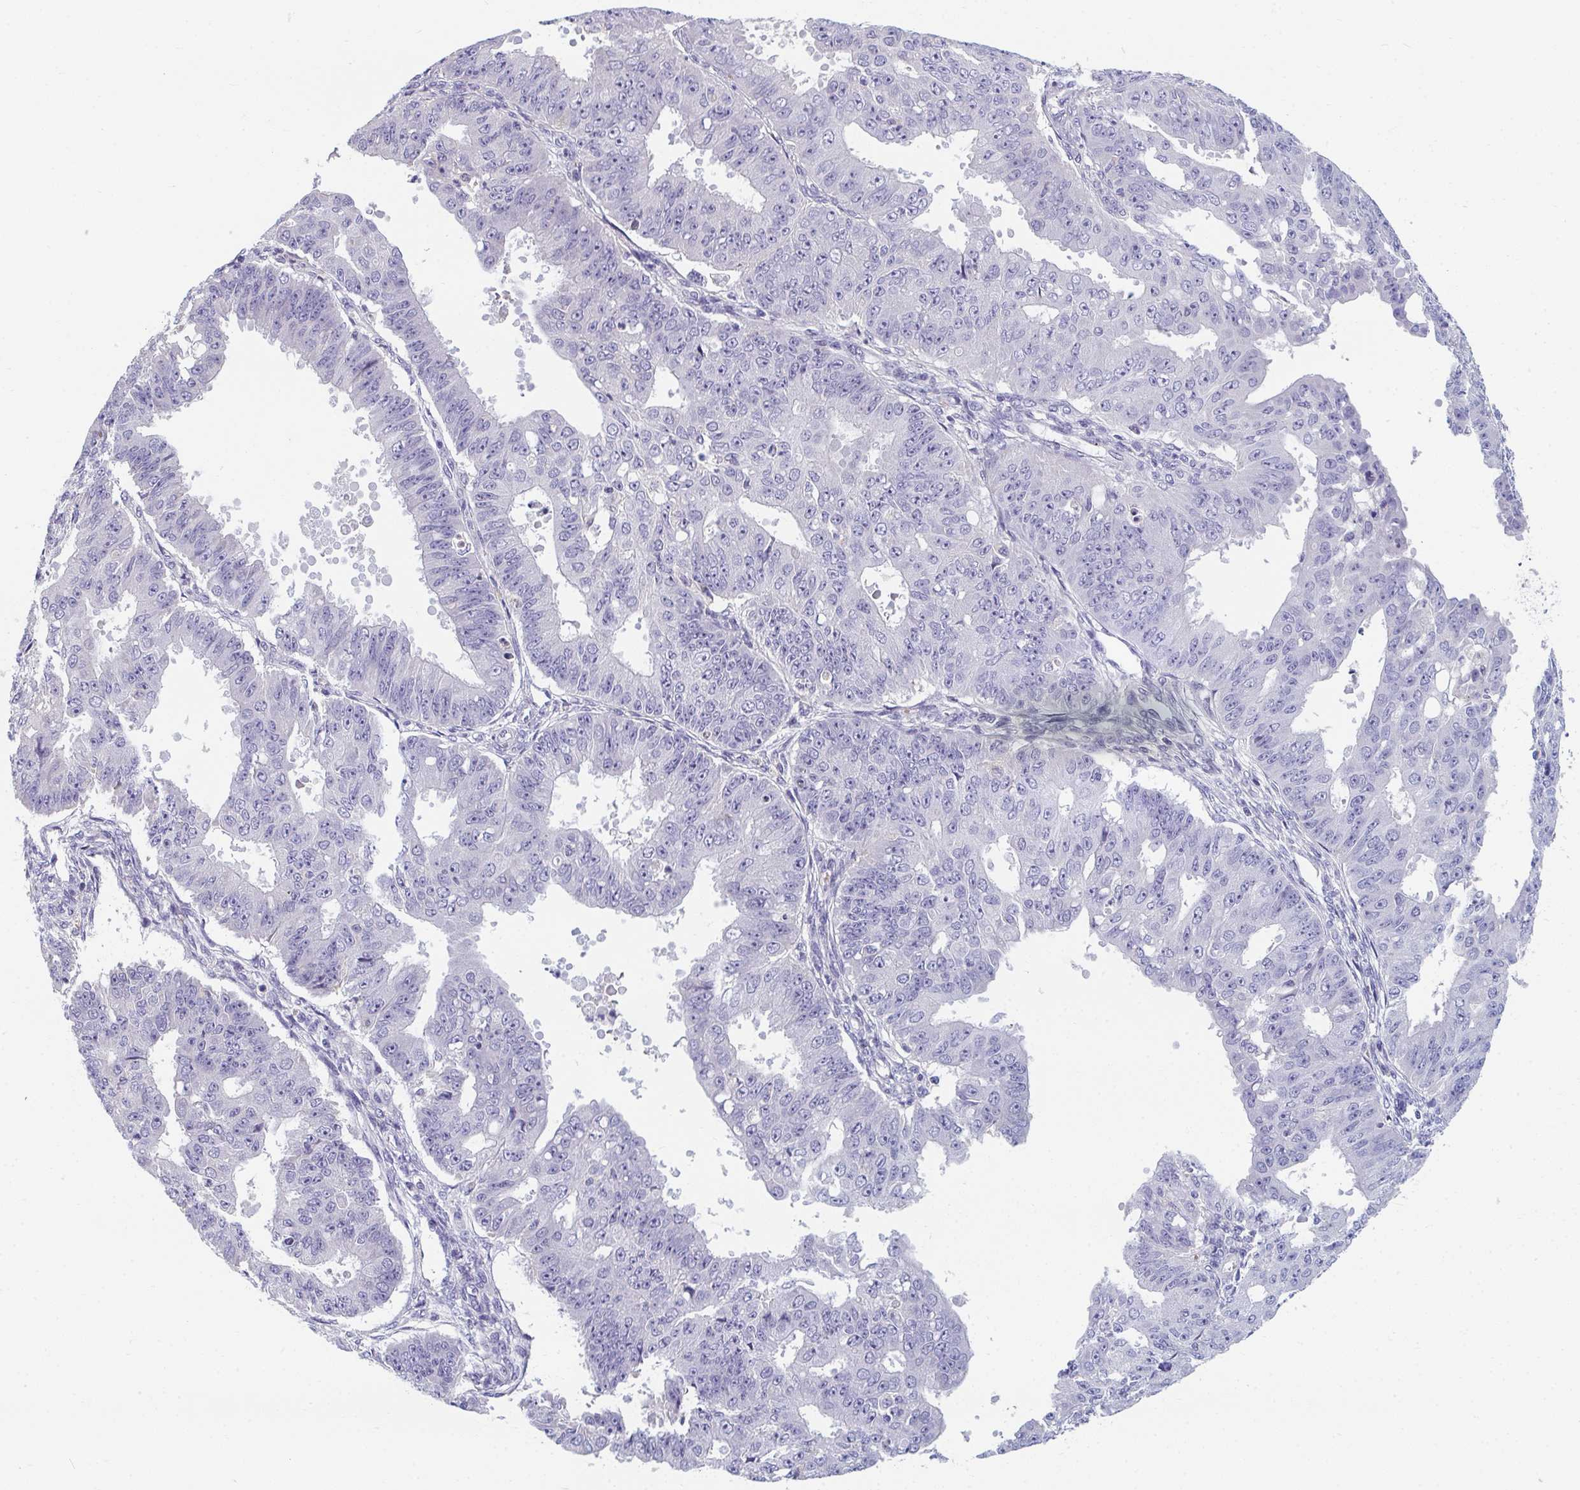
{"staining": {"intensity": "negative", "quantity": "none", "location": "none"}, "tissue": "ovarian cancer", "cell_type": "Tumor cells", "image_type": "cancer", "snomed": [{"axis": "morphology", "description": "Carcinoma, endometroid"}, {"axis": "topography", "description": "Appendix"}, {"axis": "topography", "description": "Ovary"}], "caption": "A high-resolution micrograph shows immunohistochemistry staining of endometroid carcinoma (ovarian), which exhibits no significant positivity in tumor cells. The staining was performed using DAB (3,3'-diaminobenzidine) to visualize the protein expression in brown, while the nuclei were stained in blue with hematoxylin (Magnification: 20x).", "gene": "EIF1AD", "patient": {"sex": "female", "age": 42}}